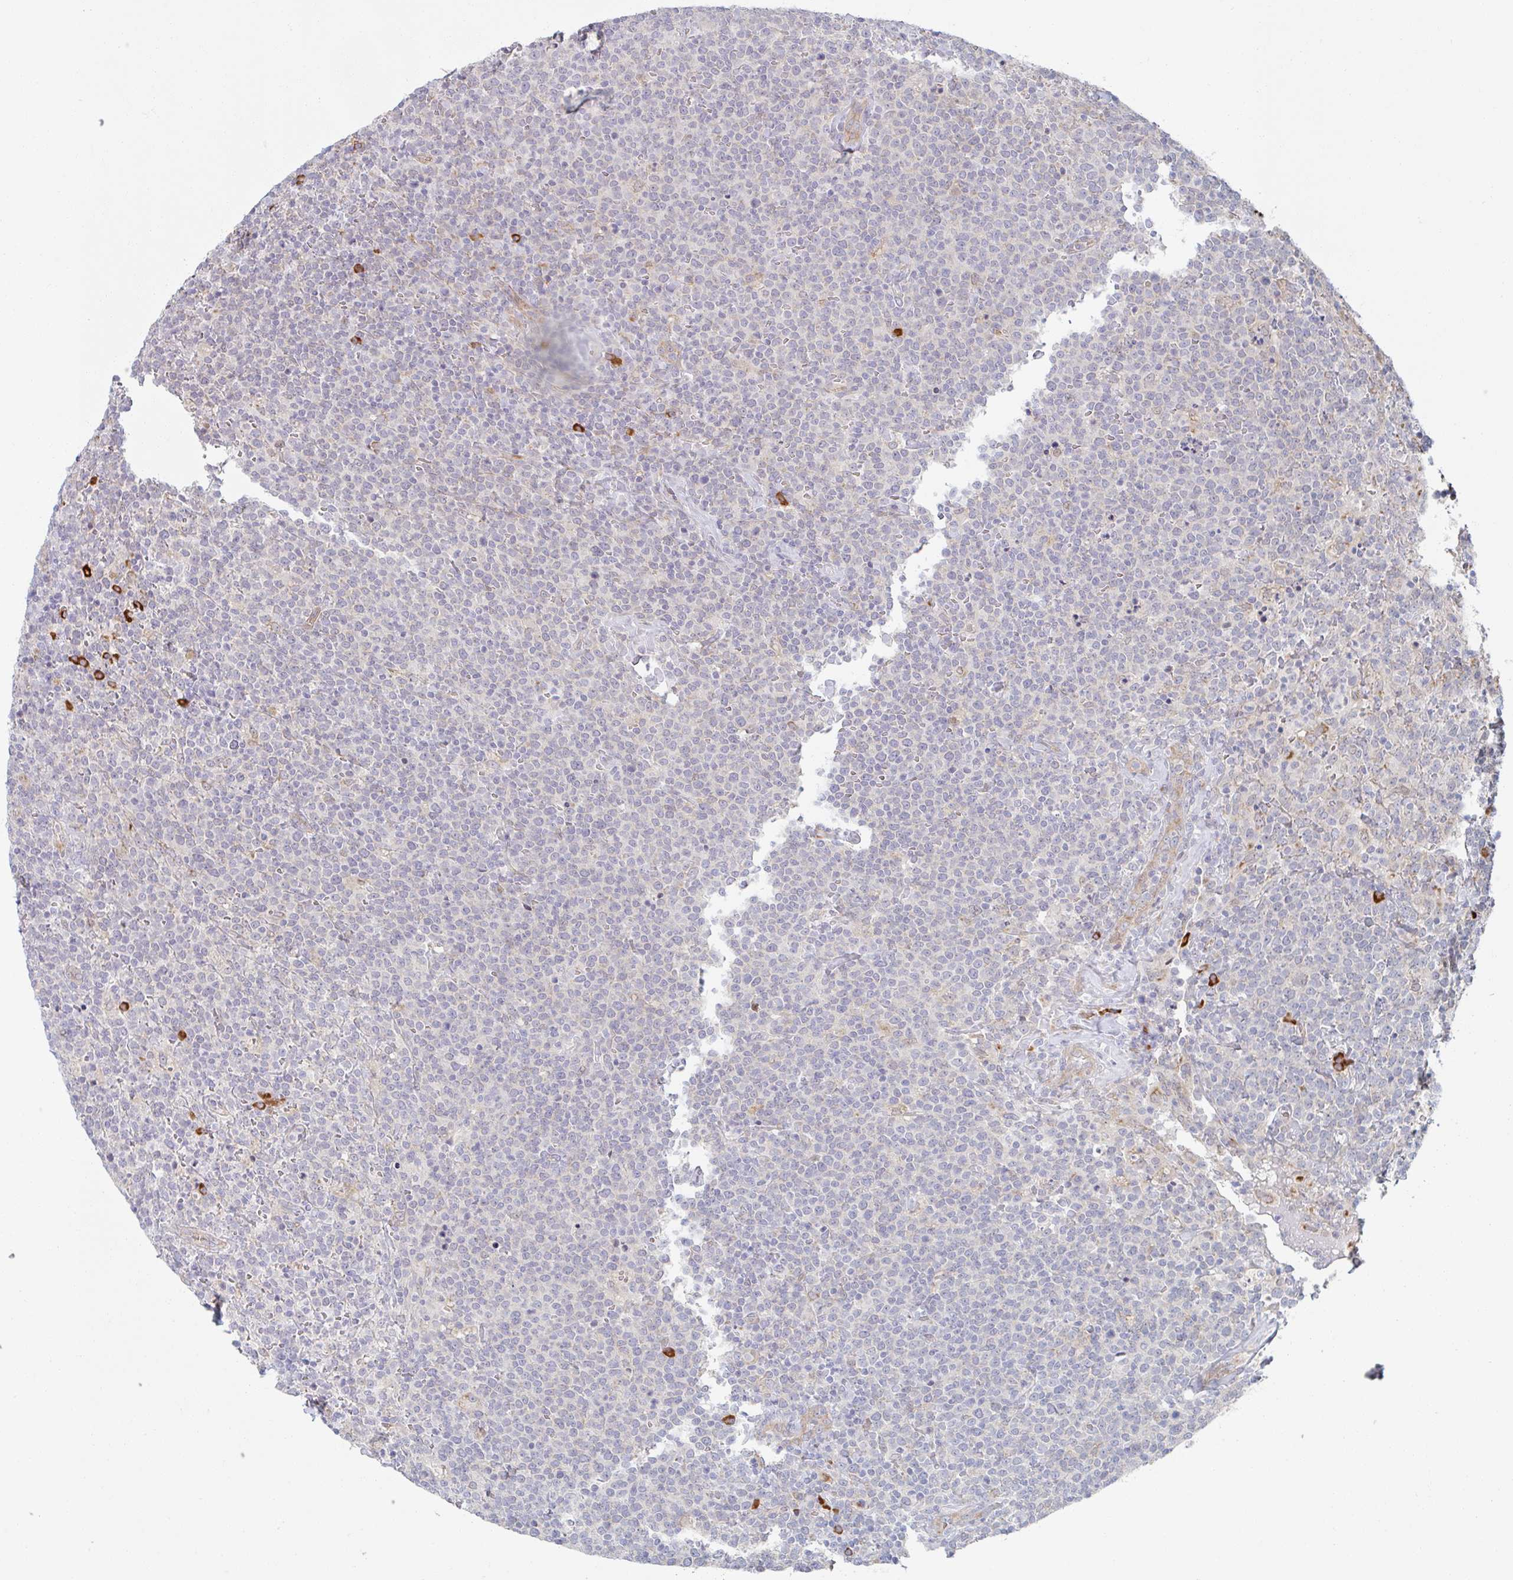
{"staining": {"intensity": "negative", "quantity": "none", "location": "none"}, "tissue": "lymphoma", "cell_type": "Tumor cells", "image_type": "cancer", "snomed": [{"axis": "morphology", "description": "Malignant lymphoma, non-Hodgkin's type, High grade"}, {"axis": "topography", "description": "Lymph node"}], "caption": "Immunohistochemical staining of lymphoma demonstrates no significant staining in tumor cells. (Stains: DAB IHC with hematoxylin counter stain, Microscopy: brightfield microscopy at high magnification).", "gene": "TRAPPC10", "patient": {"sex": "male", "age": 61}}